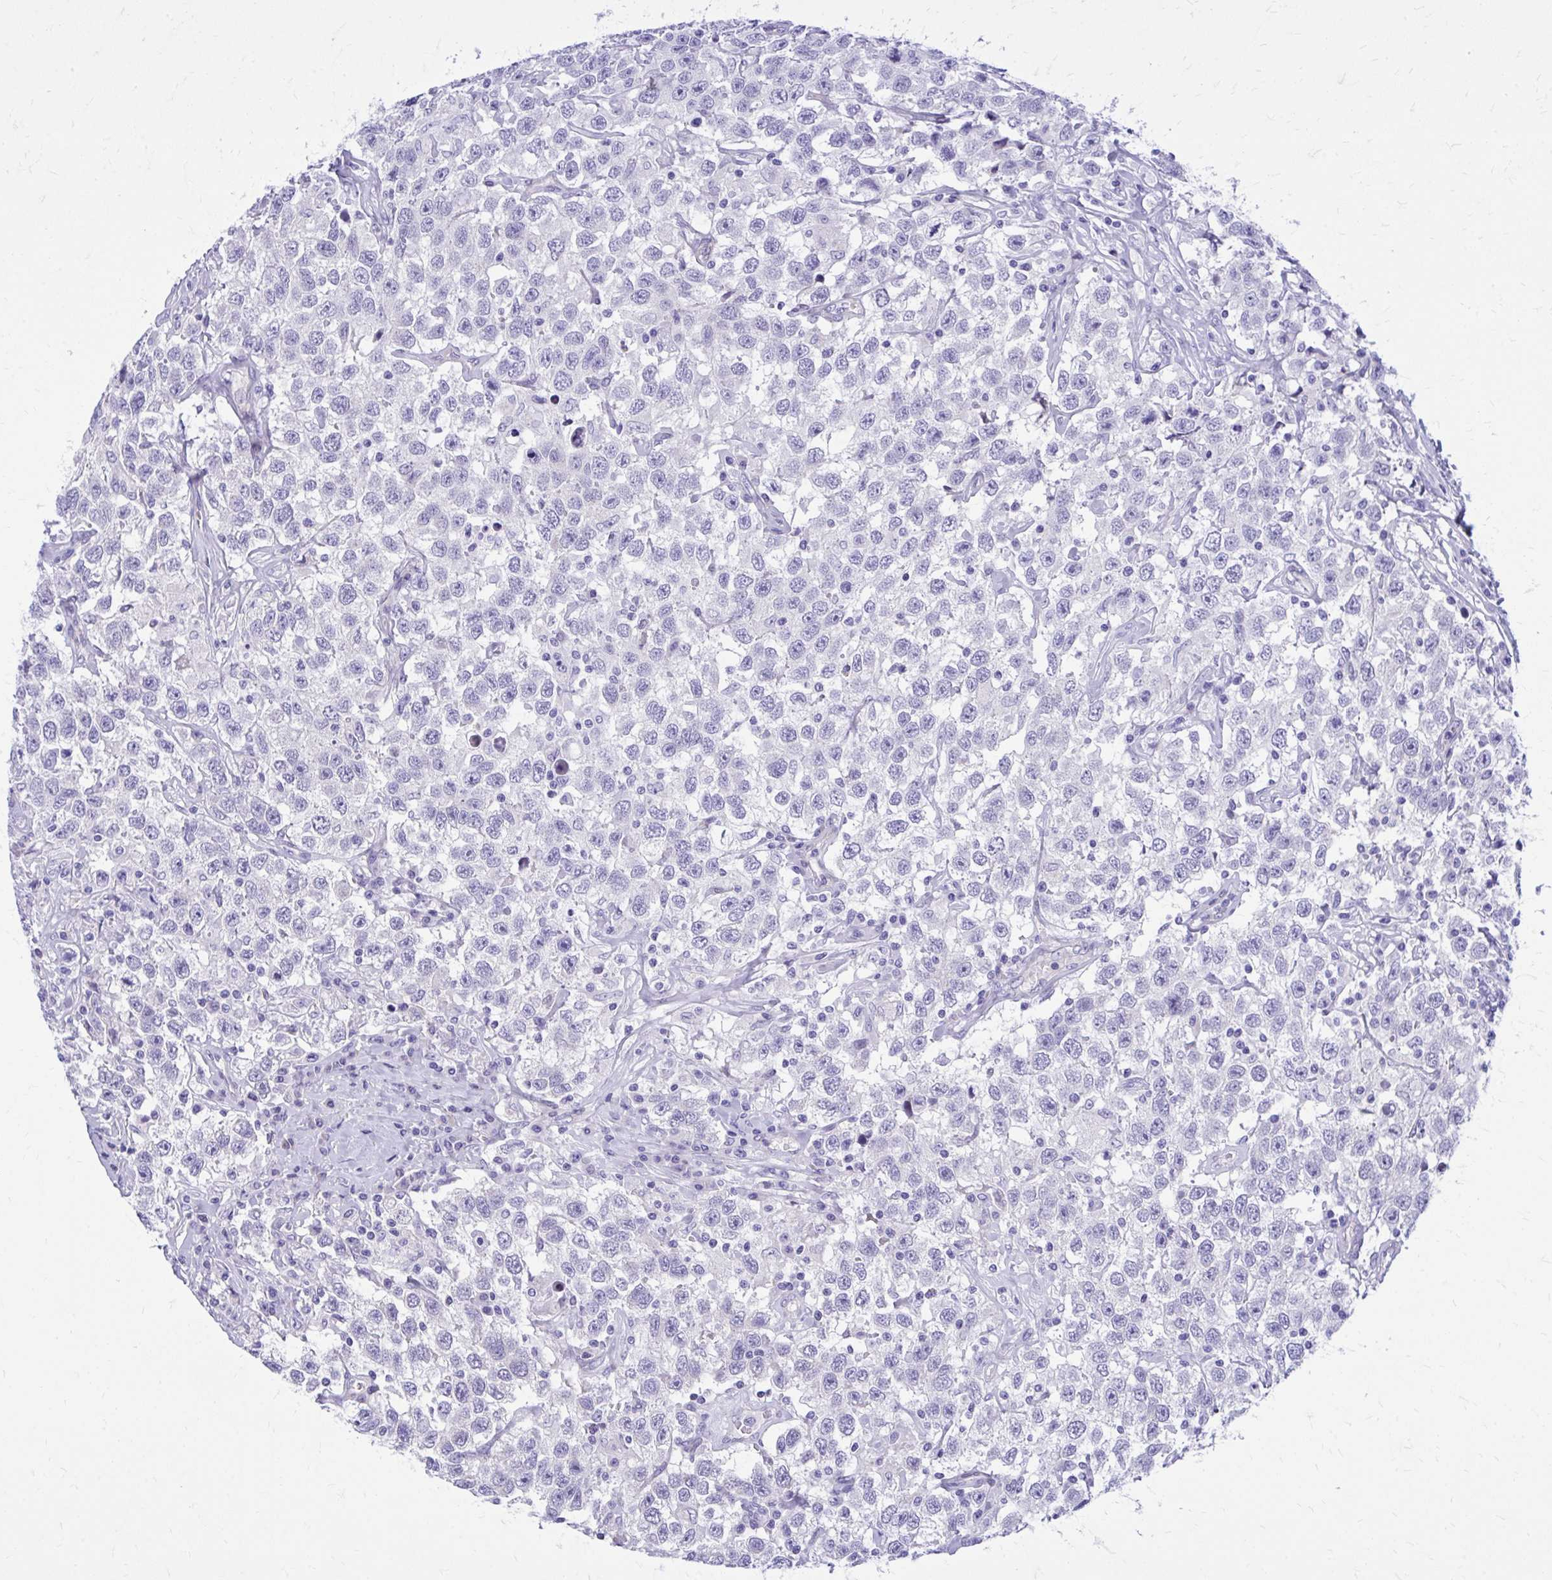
{"staining": {"intensity": "negative", "quantity": "none", "location": "none"}, "tissue": "testis cancer", "cell_type": "Tumor cells", "image_type": "cancer", "snomed": [{"axis": "morphology", "description": "Seminoma, NOS"}, {"axis": "topography", "description": "Testis"}], "caption": "The micrograph displays no significant staining in tumor cells of testis cancer.", "gene": "ADAMTSL1", "patient": {"sex": "male", "age": 41}}